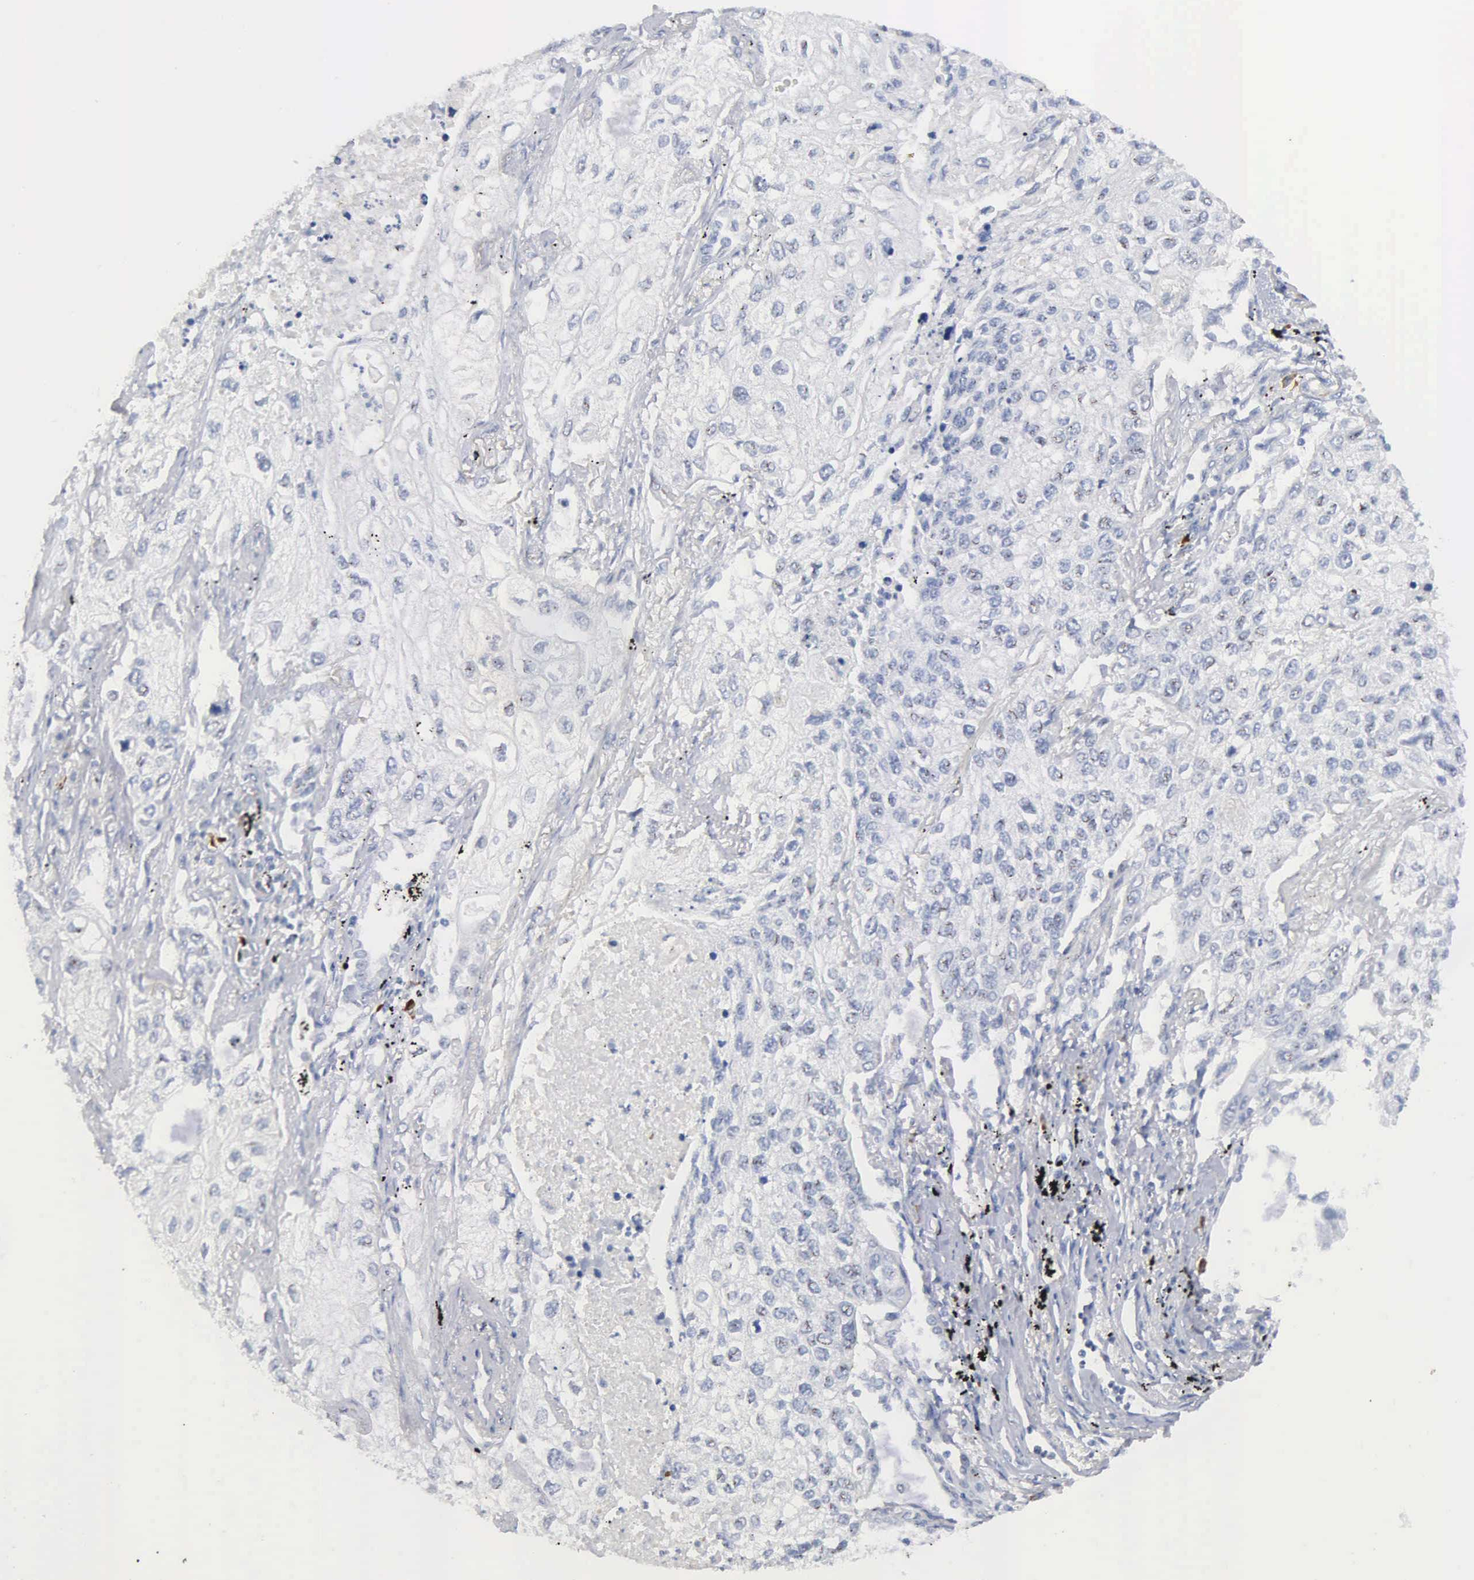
{"staining": {"intensity": "negative", "quantity": "none", "location": "none"}, "tissue": "lung cancer", "cell_type": "Tumor cells", "image_type": "cancer", "snomed": [{"axis": "morphology", "description": "Squamous cell carcinoma, NOS"}, {"axis": "topography", "description": "Lung"}], "caption": "IHC histopathology image of lung cancer stained for a protein (brown), which displays no expression in tumor cells.", "gene": "ASPHD2", "patient": {"sex": "male", "age": 75}}